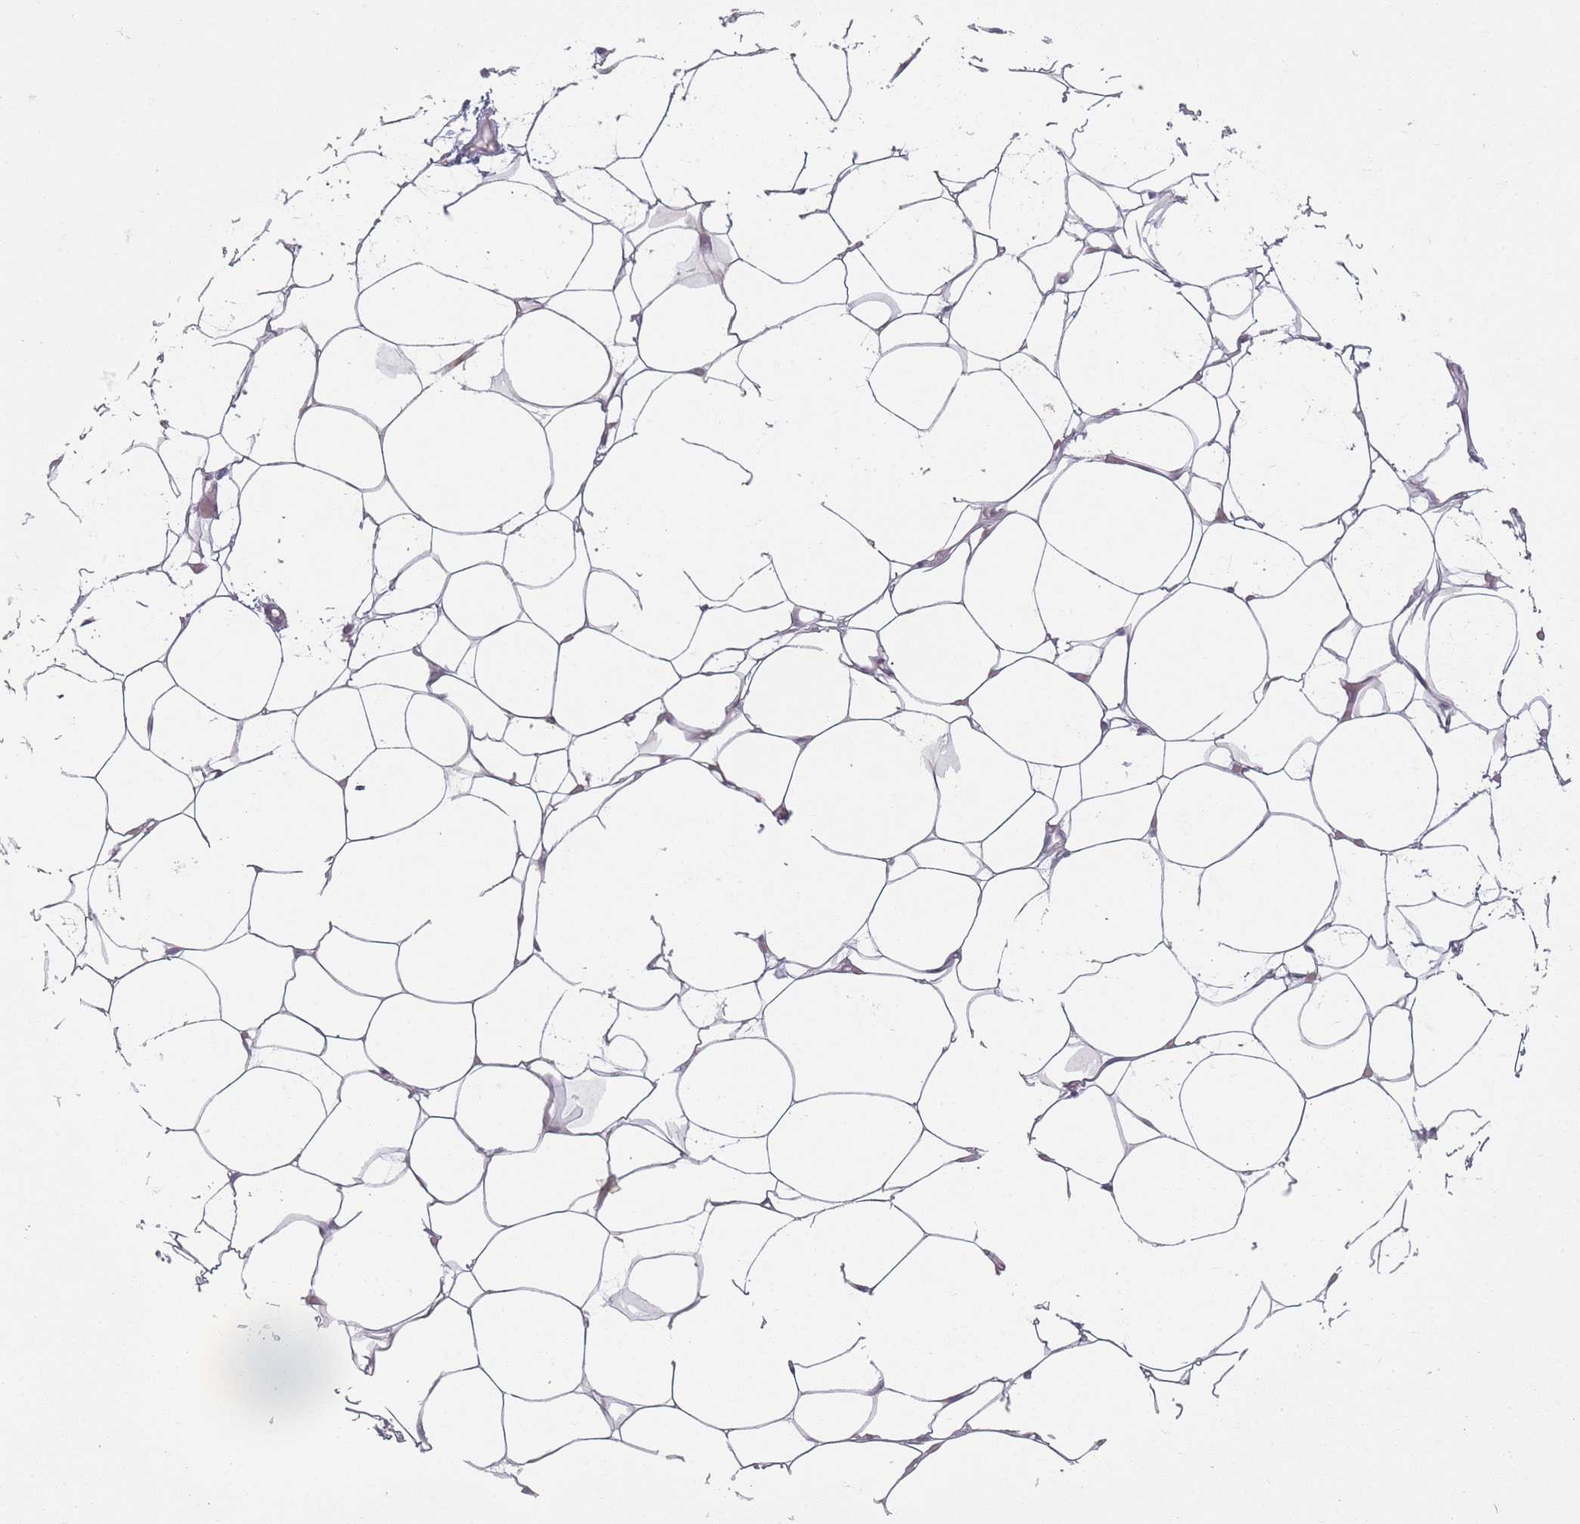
{"staining": {"intensity": "negative", "quantity": "none", "location": "none"}, "tissue": "adipose tissue", "cell_type": "Adipocytes", "image_type": "normal", "snomed": [{"axis": "morphology", "description": "Normal tissue, NOS"}, {"axis": "topography", "description": "Breast"}], "caption": "Immunohistochemistry of benign adipose tissue demonstrates no positivity in adipocytes. Brightfield microscopy of immunohistochemistry stained with DAB (3,3'-diaminobenzidine) (brown) and hematoxylin (blue), captured at high magnification.", "gene": "RASL10B", "patient": {"sex": "female", "age": 23}}